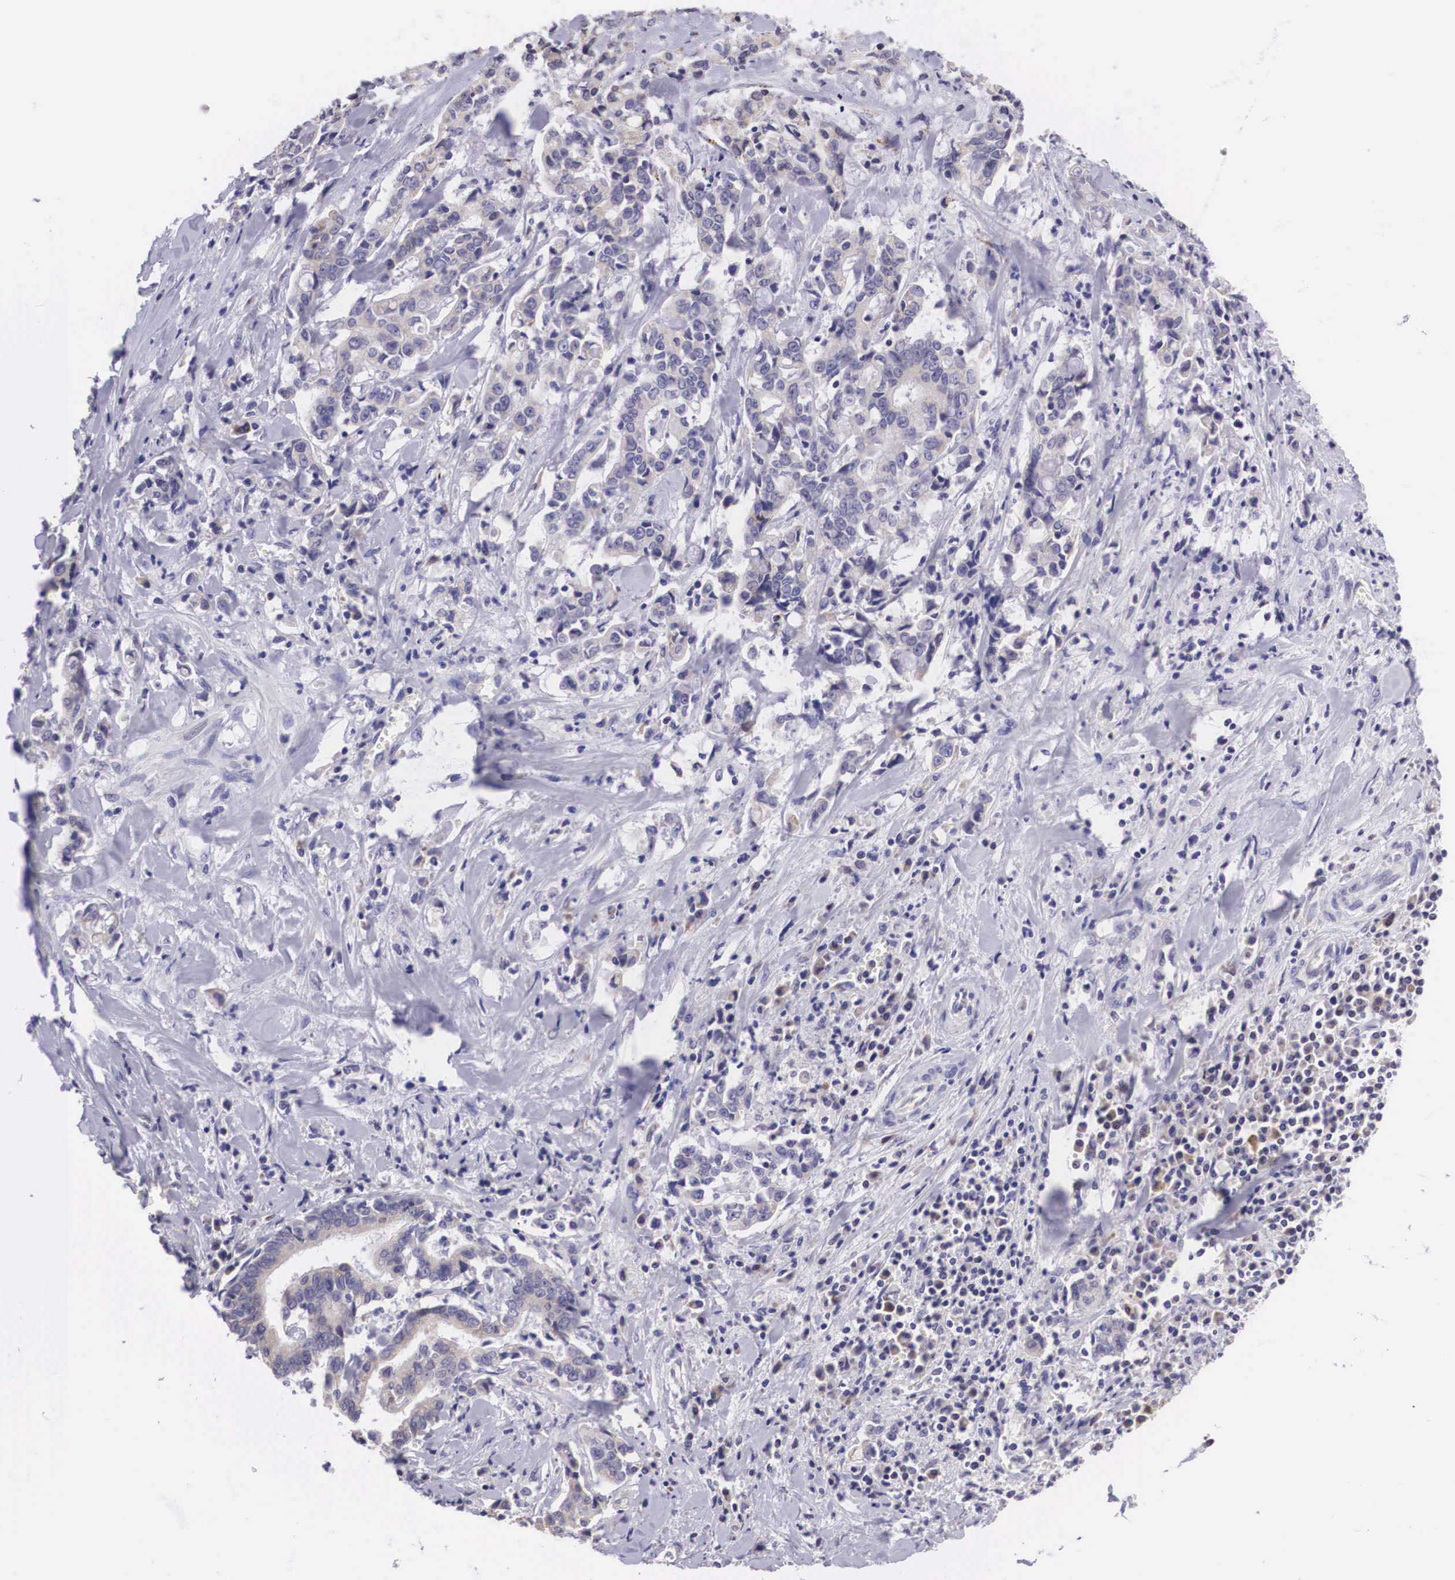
{"staining": {"intensity": "negative", "quantity": "none", "location": "none"}, "tissue": "liver cancer", "cell_type": "Tumor cells", "image_type": "cancer", "snomed": [{"axis": "morphology", "description": "Cholangiocarcinoma"}, {"axis": "topography", "description": "Liver"}], "caption": "High magnification brightfield microscopy of liver cholangiocarcinoma stained with DAB (brown) and counterstained with hematoxylin (blue): tumor cells show no significant expression. (DAB (3,3'-diaminobenzidine) immunohistochemistry (IHC), high magnification).", "gene": "ARG2", "patient": {"sex": "male", "age": 57}}